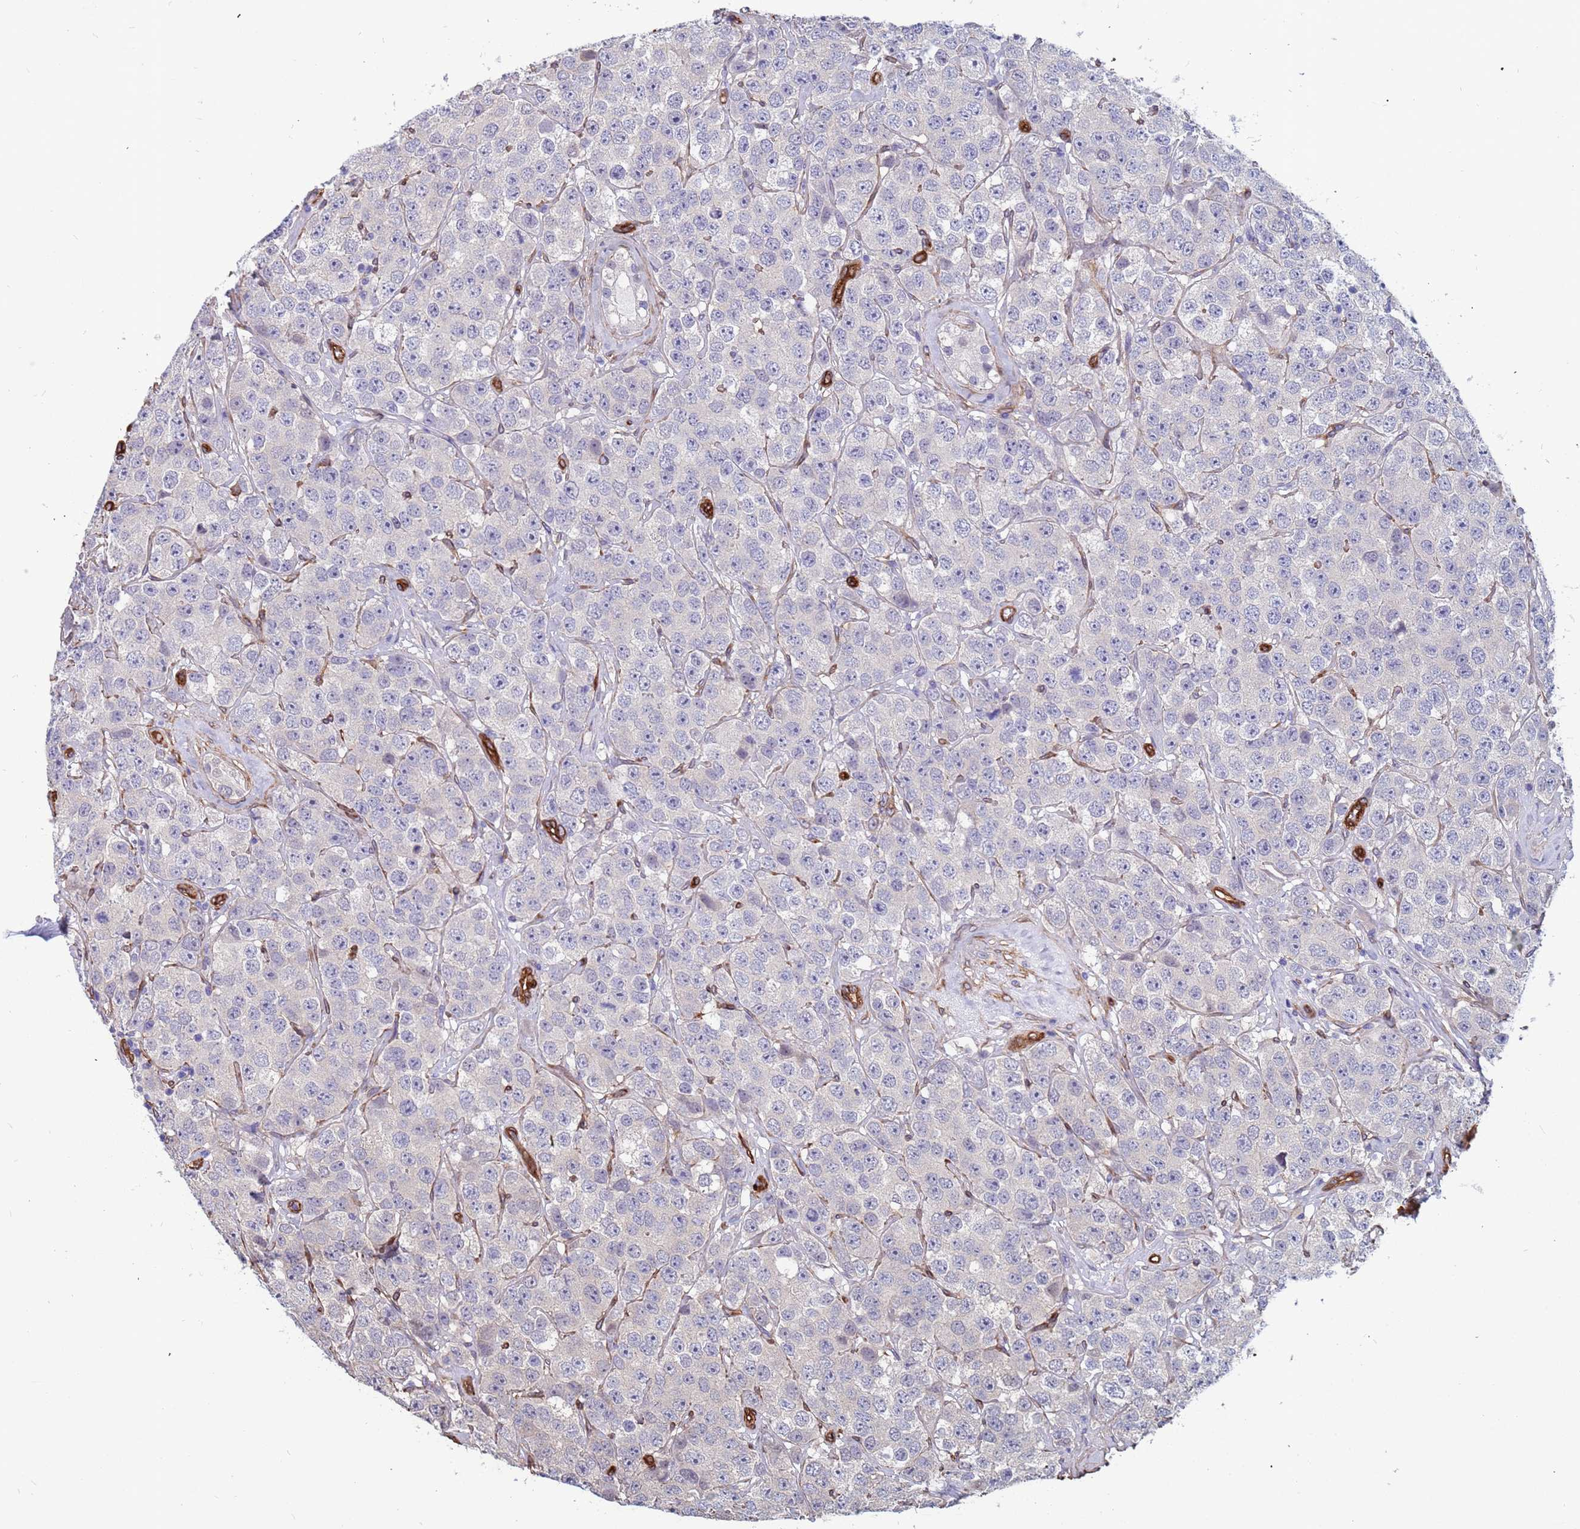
{"staining": {"intensity": "negative", "quantity": "none", "location": "none"}, "tissue": "testis cancer", "cell_type": "Tumor cells", "image_type": "cancer", "snomed": [{"axis": "morphology", "description": "Seminoma, NOS"}, {"axis": "topography", "description": "Testis"}], "caption": "High power microscopy image of an immunohistochemistry (IHC) histopathology image of seminoma (testis), revealing no significant staining in tumor cells. The staining was performed using DAB to visualize the protein expression in brown, while the nuclei were stained in blue with hematoxylin (Magnification: 20x).", "gene": "EHD2", "patient": {"sex": "male", "age": 28}}